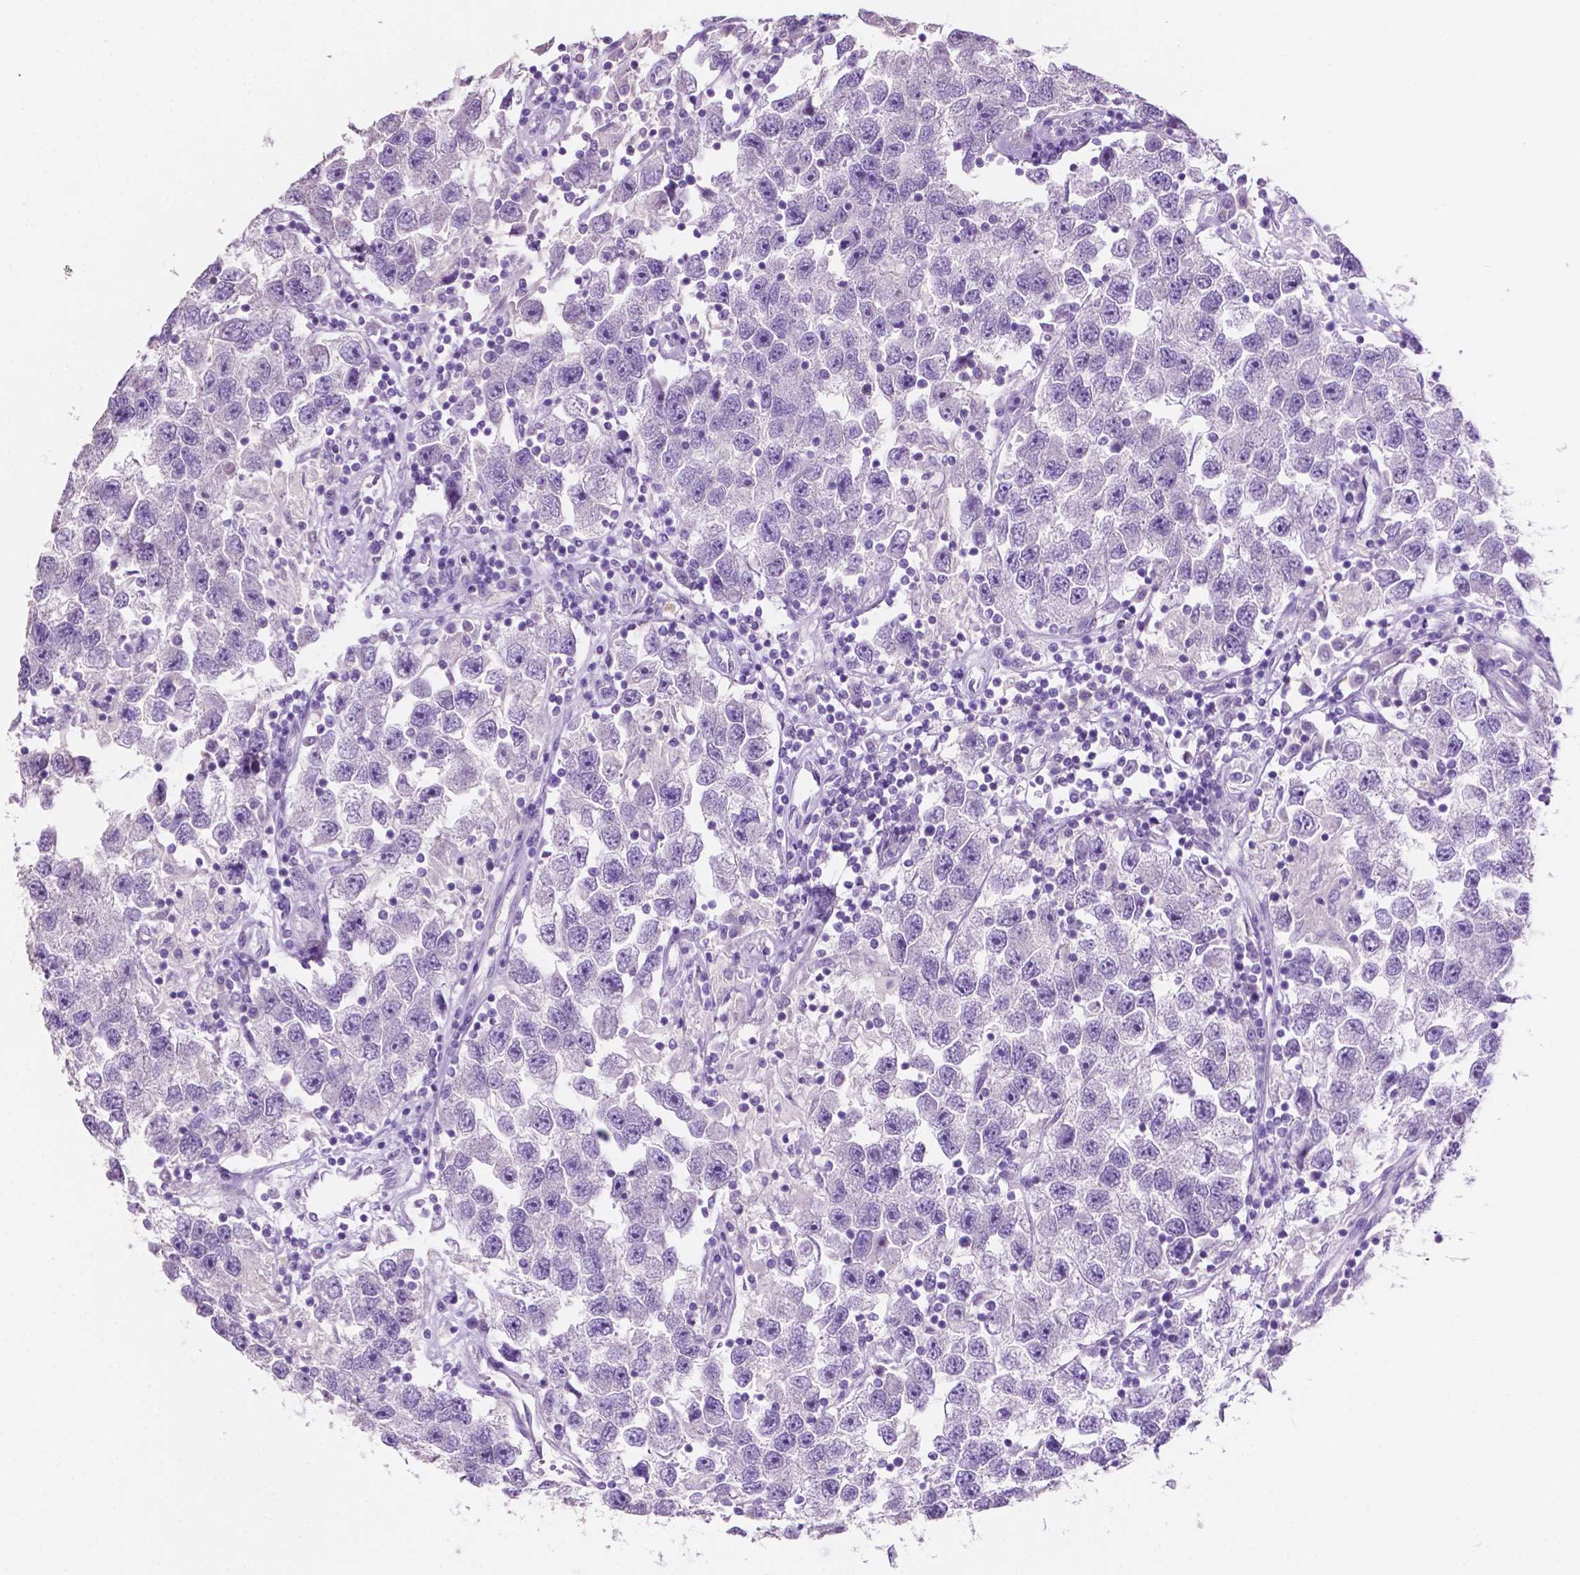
{"staining": {"intensity": "negative", "quantity": "none", "location": "none"}, "tissue": "testis cancer", "cell_type": "Tumor cells", "image_type": "cancer", "snomed": [{"axis": "morphology", "description": "Seminoma, NOS"}, {"axis": "topography", "description": "Testis"}], "caption": "An immunohistochemistry (IHC) micrograph of testis seminoma is shown. There is no staining in tumor cells of testis seminoma.", "gene": "CLDN17", "patient": {"sex": "male", "age": 26}}